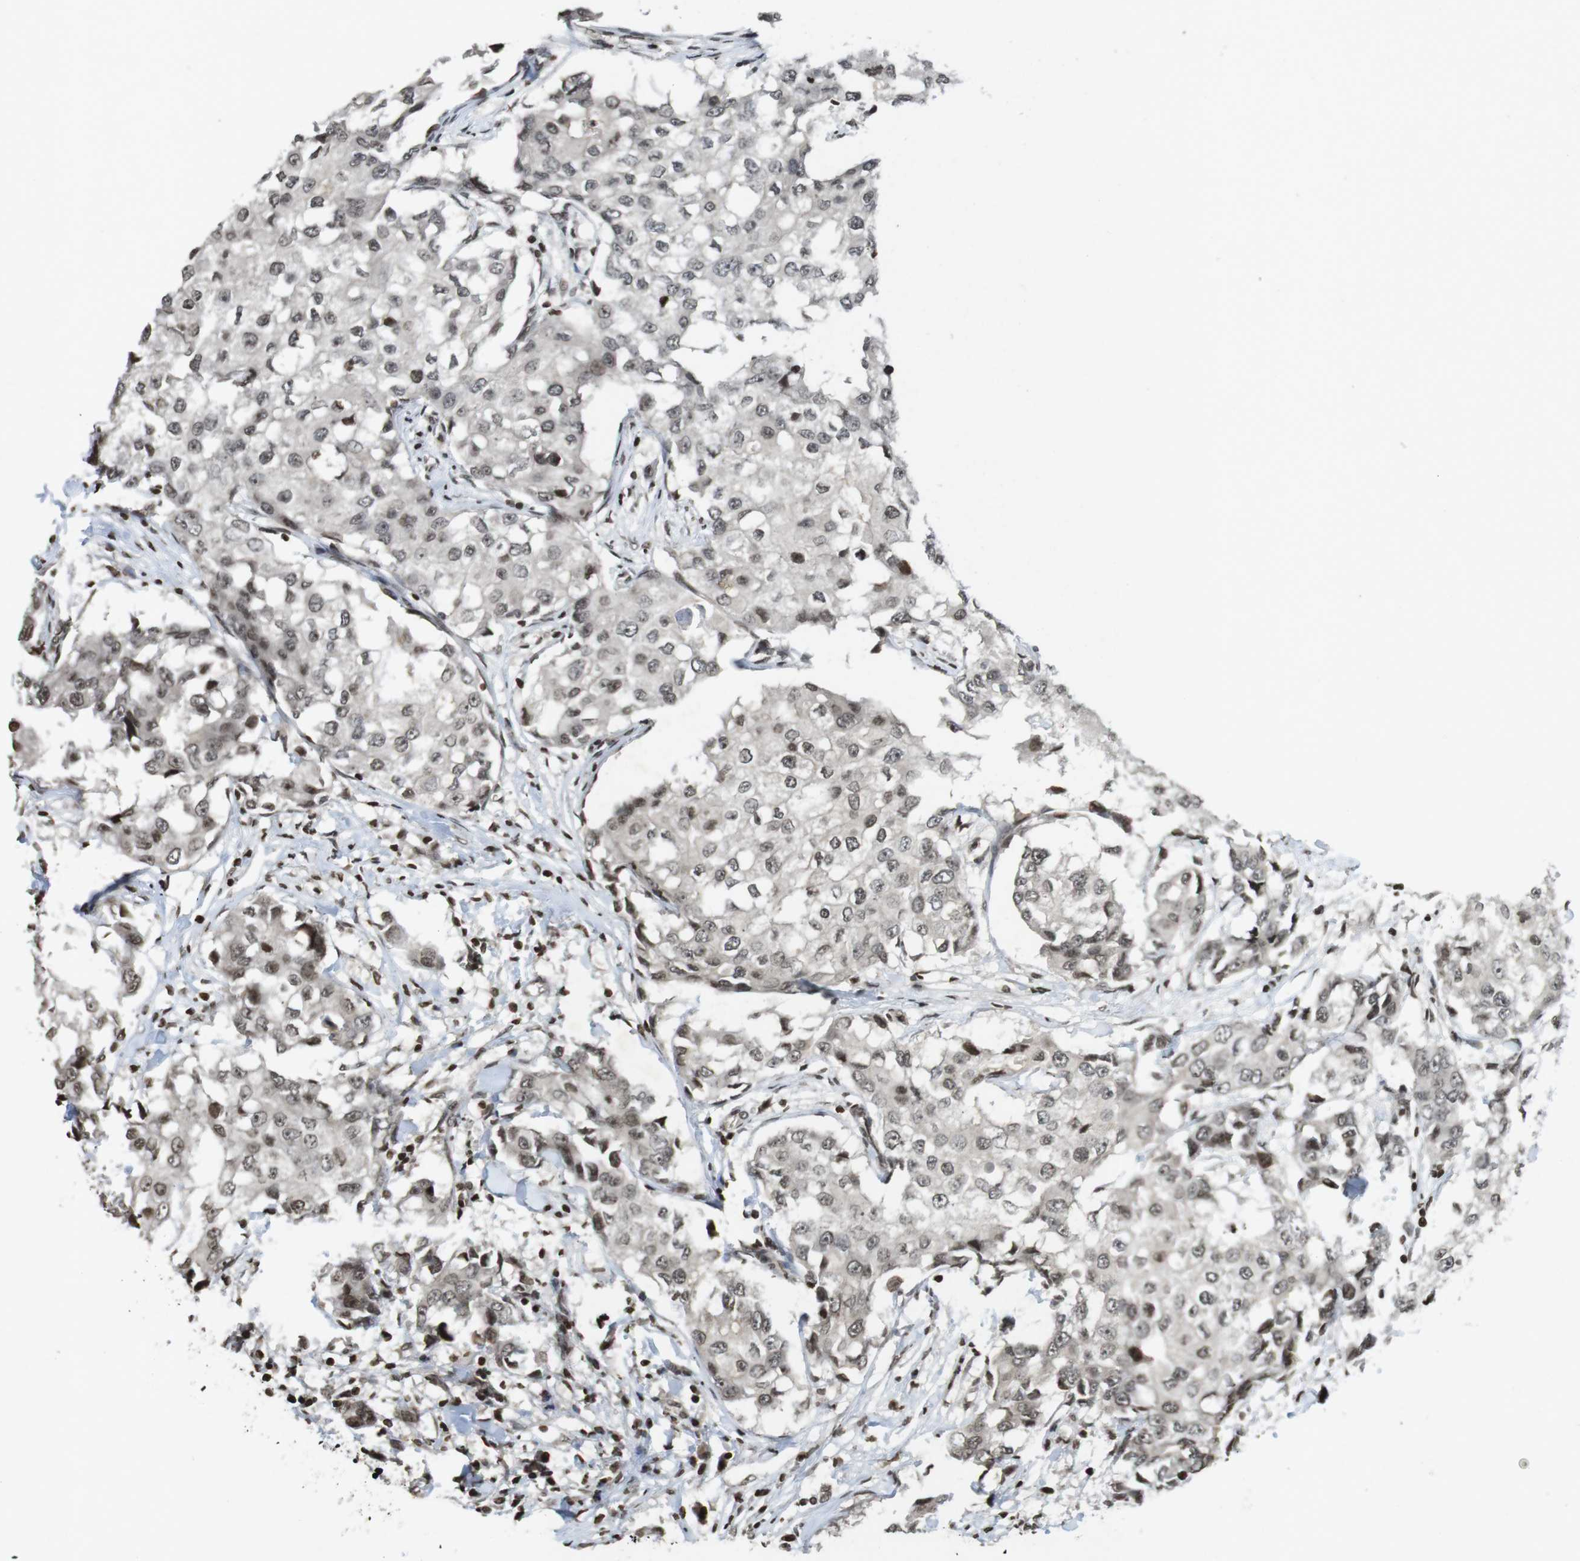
{"staining": {"intensity": "weak", "quantity": ">75%", "location": "nuclear"}, "tissue": "breast cancer", "cell_type": "Tumor cells", "image_type": "cancer", "snomed": [{"axis": "morphology", "description": "Duct carcinoma"}, {"axis": "topography", "description": "Breast"}], "caption": "This micrograph reveals IHC staining of breast cancer, with low weak nuclear staining in approximately >75% of tumor cells.", "gene": "FOXA3", "patient": {"sex": "female", "age": 27}}